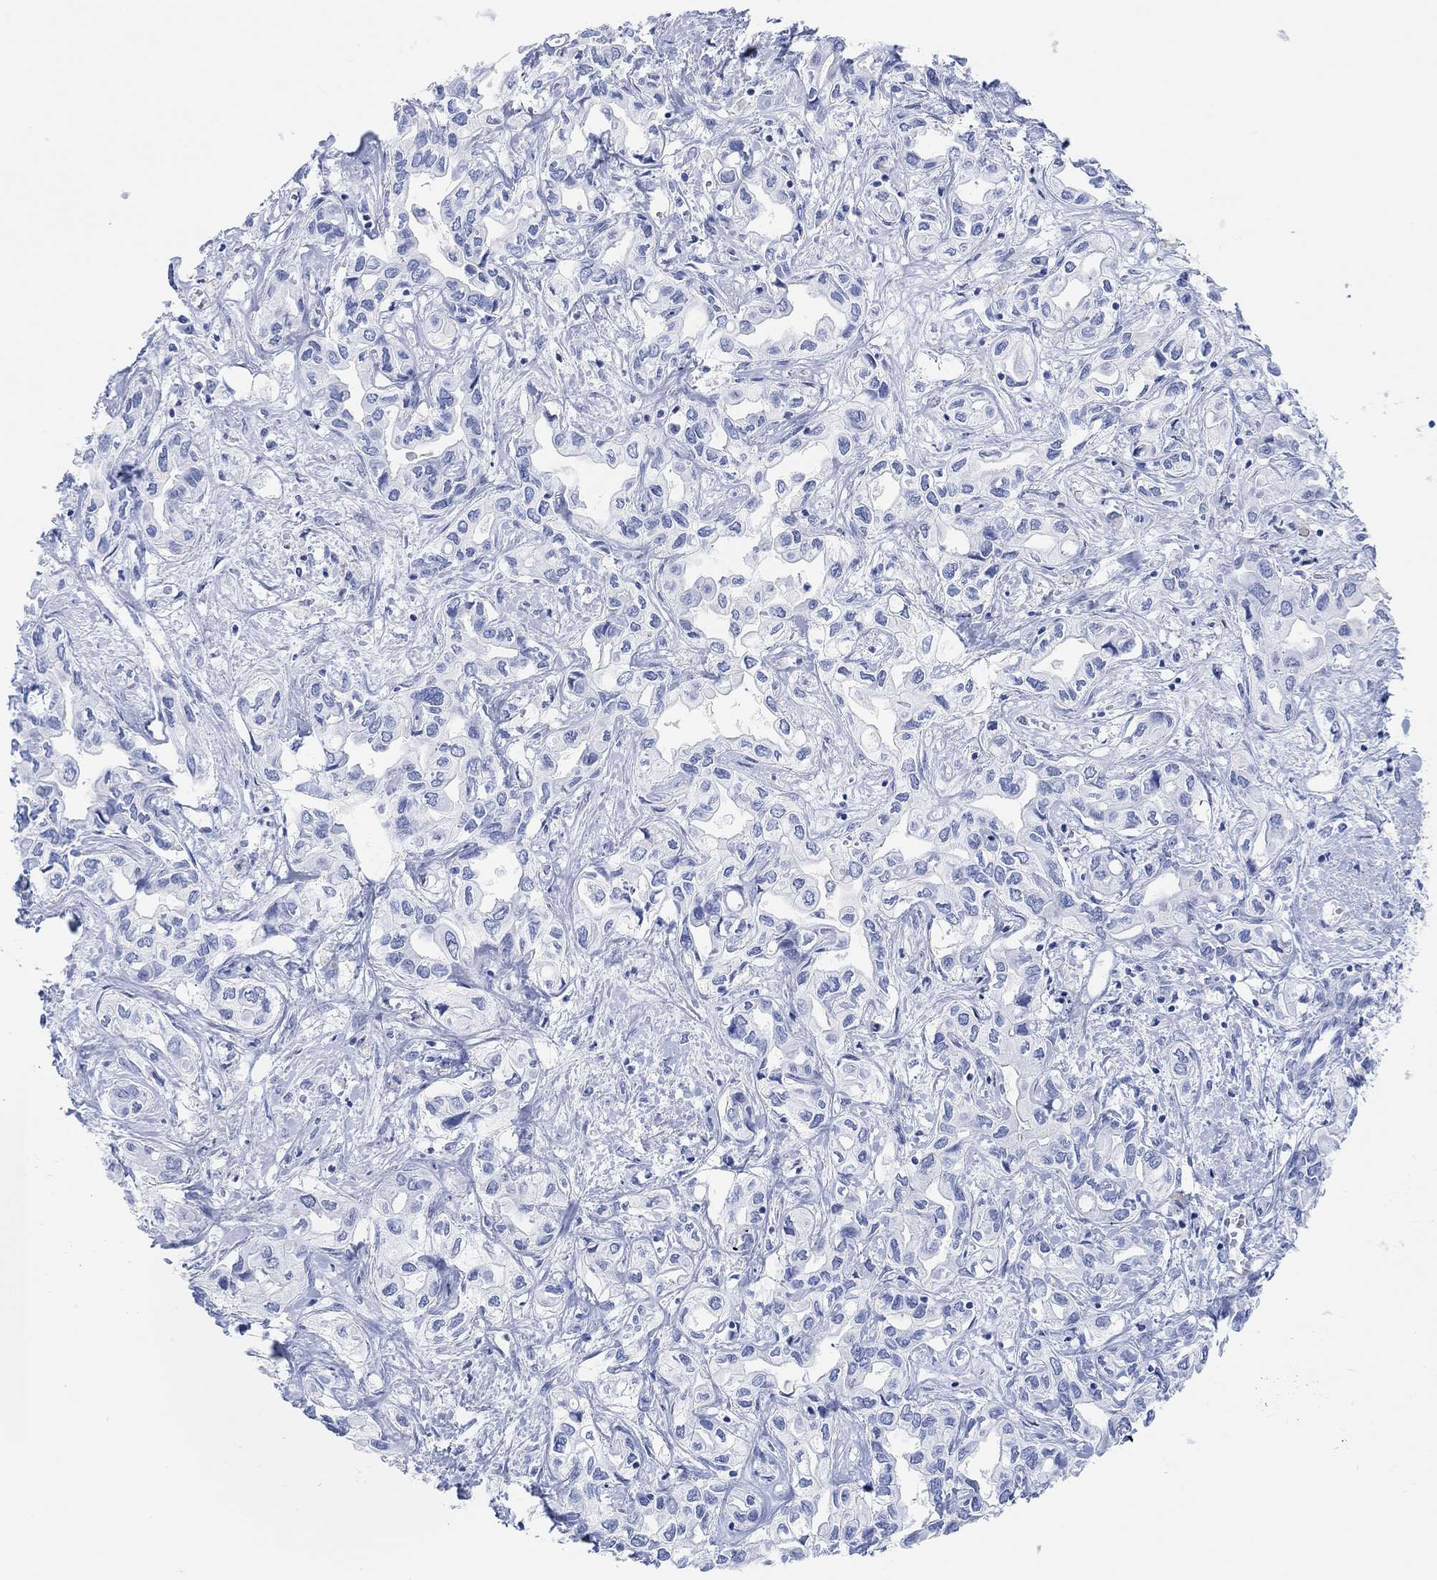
{"staining": {"intensity": "negative", "quantity": "none", "location": "none"}, "tissue": "liver cancer", "cell_type": "Tumor cells", "image_type": "cancer", "snomed": [{"axis": "morphology", "description": "Cholangiocarcinoma"}, {"axis": "topography", "description": "Liver"}], "caption": "Protein analysis of liver cancer (cholangiocarcinoma) shows no significant staining in tumor cells. (DAB (3,3'-diaminobenzidine) immunohistochemistry (IHC) with hematoxylin counter stain).", "gene": "ANKRD33", "patient": {"sex": "female", "age": 64}}